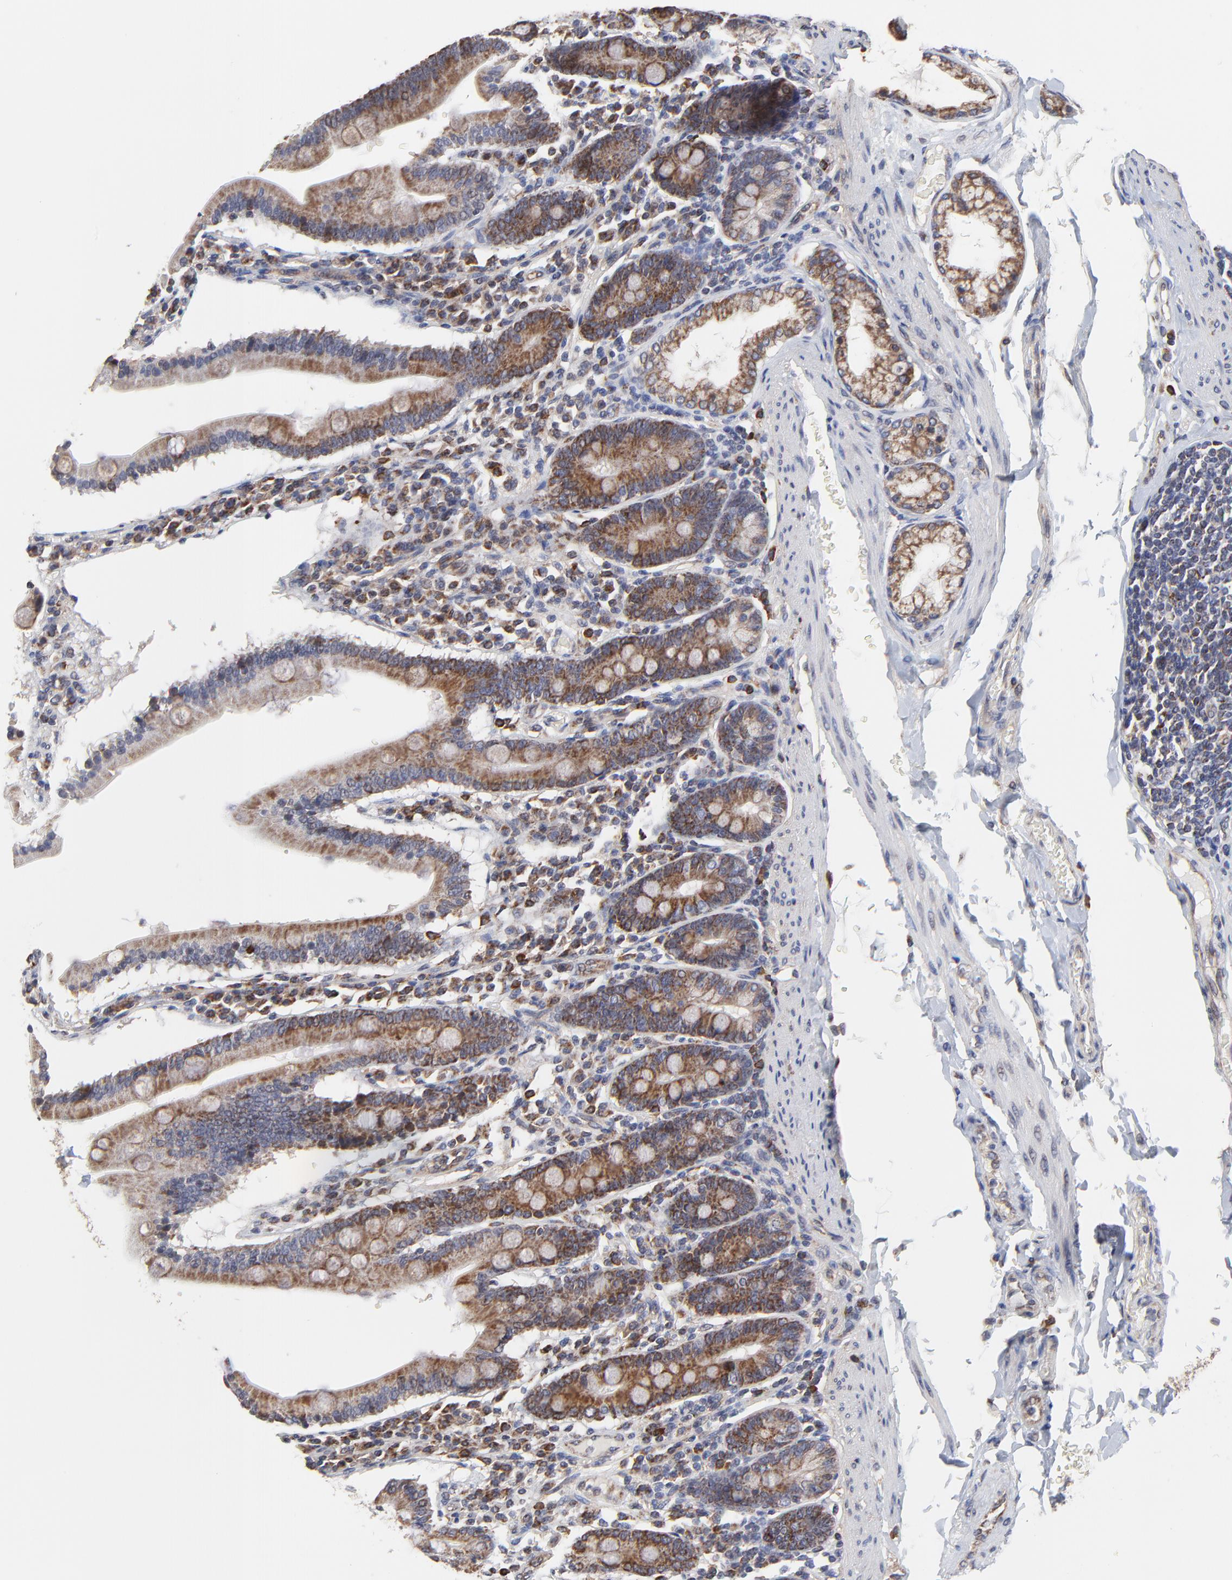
{"staining": {"intensity": "moderate", "quantity": ">75%", "location": "cytoplasmic/membranous"}, "tissue": "duodenum", "cell_type": "Glandular cells", "image_type": "normal", "snomed": [{"axis": "morphology", "description": "Normal tissue, NOS"}, {"axis": "topography", "description": "Duodenum"}], "caption": "IHC (DAB (3,3'-diaminobenzidine)) staining of benign human duodenum shows moderate cytoplasmic/membranous protein staining in about >75% of glandular cells. The protein is shown in brown color, while the nuclei are stained blue.", "gene": "ZNF550", "patient": {"sex": "male", "age": 50}}